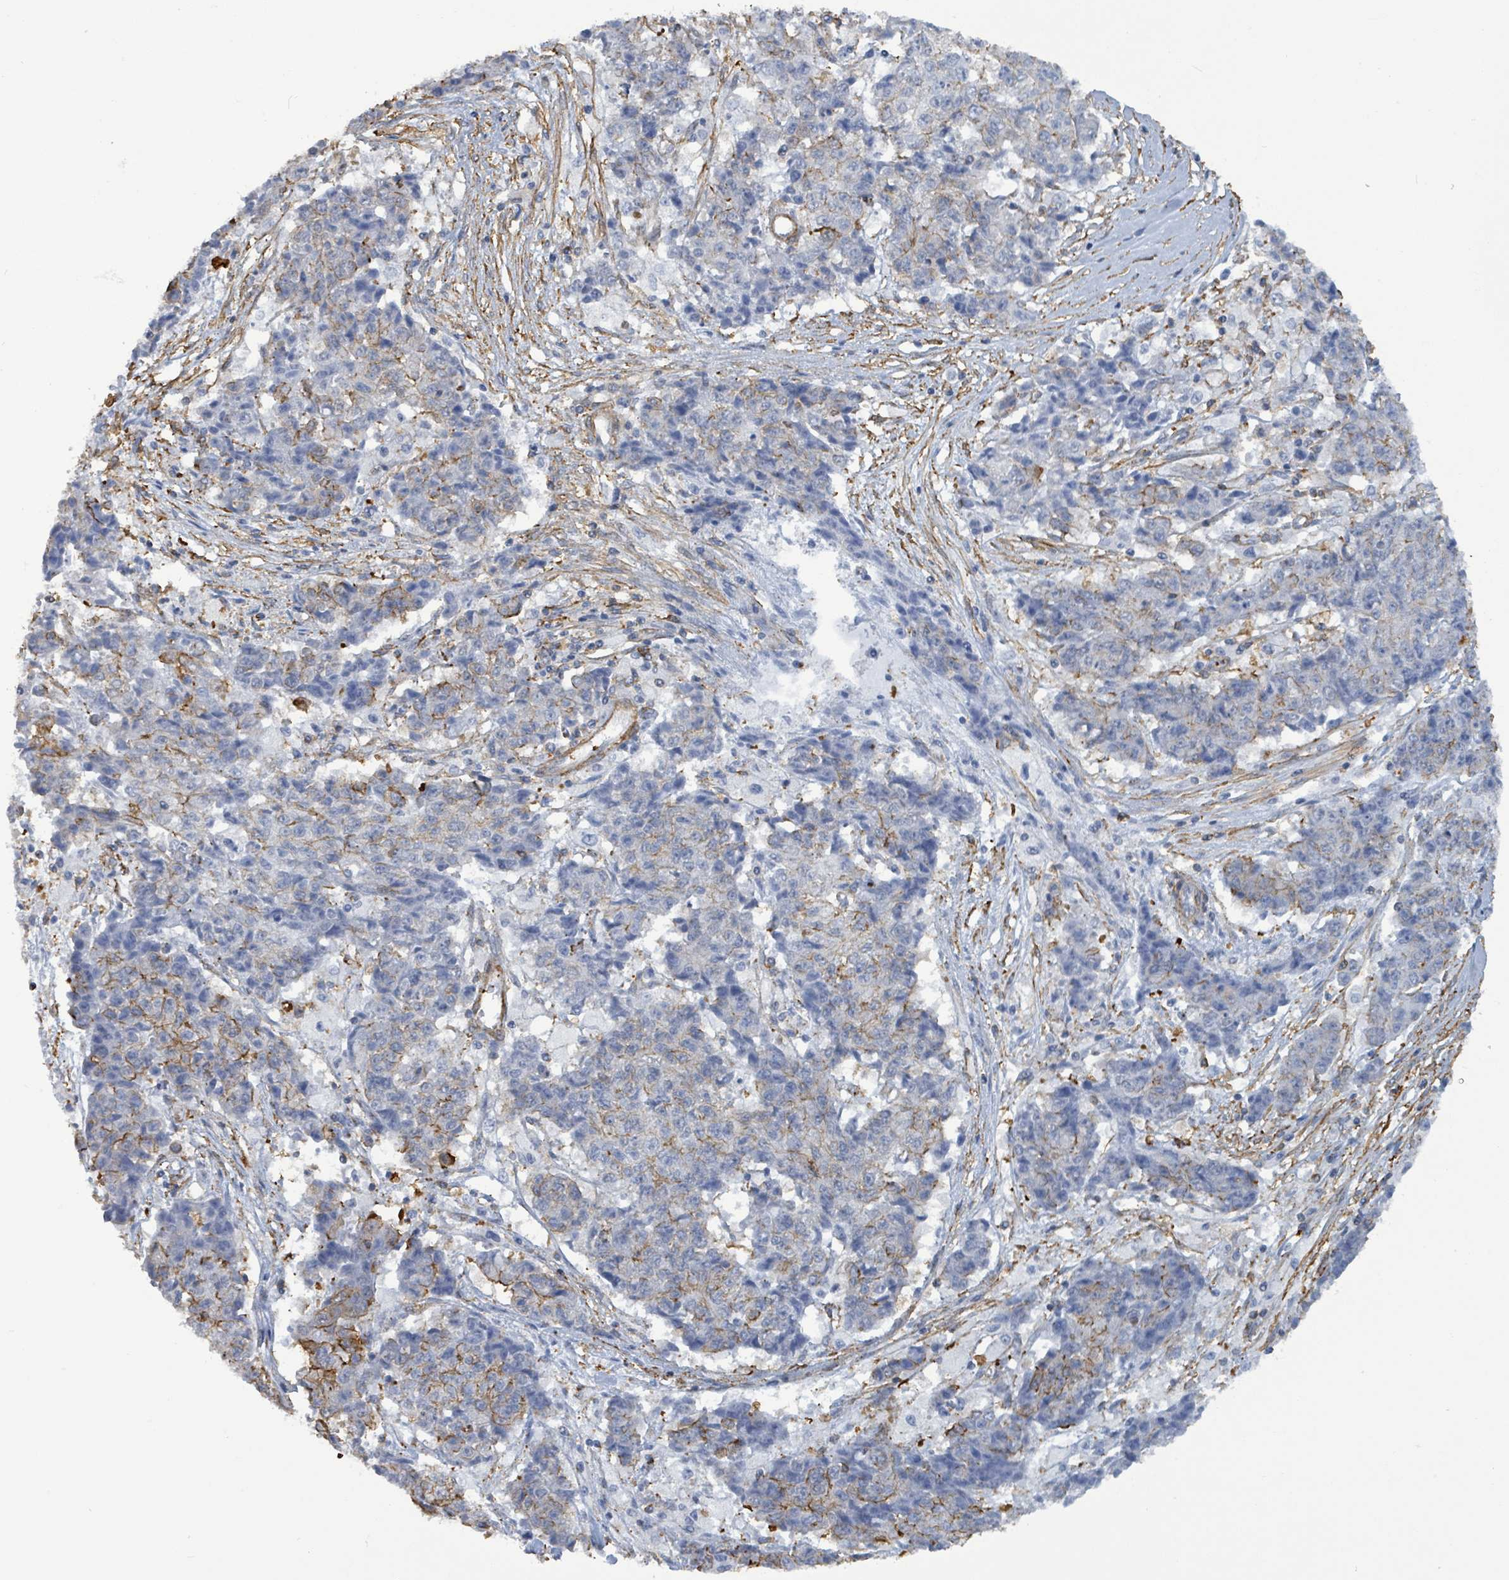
{"staining": {"intensity": "moderate", "quantity": "25%-75%", "location": "cytoplasmic/membranous"}, "tissue": "ovarian cancer", "cell_type": "Tumor cells", "image_type": "cancer", "snomed": [{"axis": "morphology", "description": "Carcinoma, endometroid"}, {"axis": "topography", "description": "Ovary"}], "caption": "A micrograph of ovarian endometroid carcinoma stained for a protein reveals moderate cytoplasmic/membranous brown staining in tumor cells.", "gene": "PRKRIP1", "patient": {"sex": "female", "age": 42}}